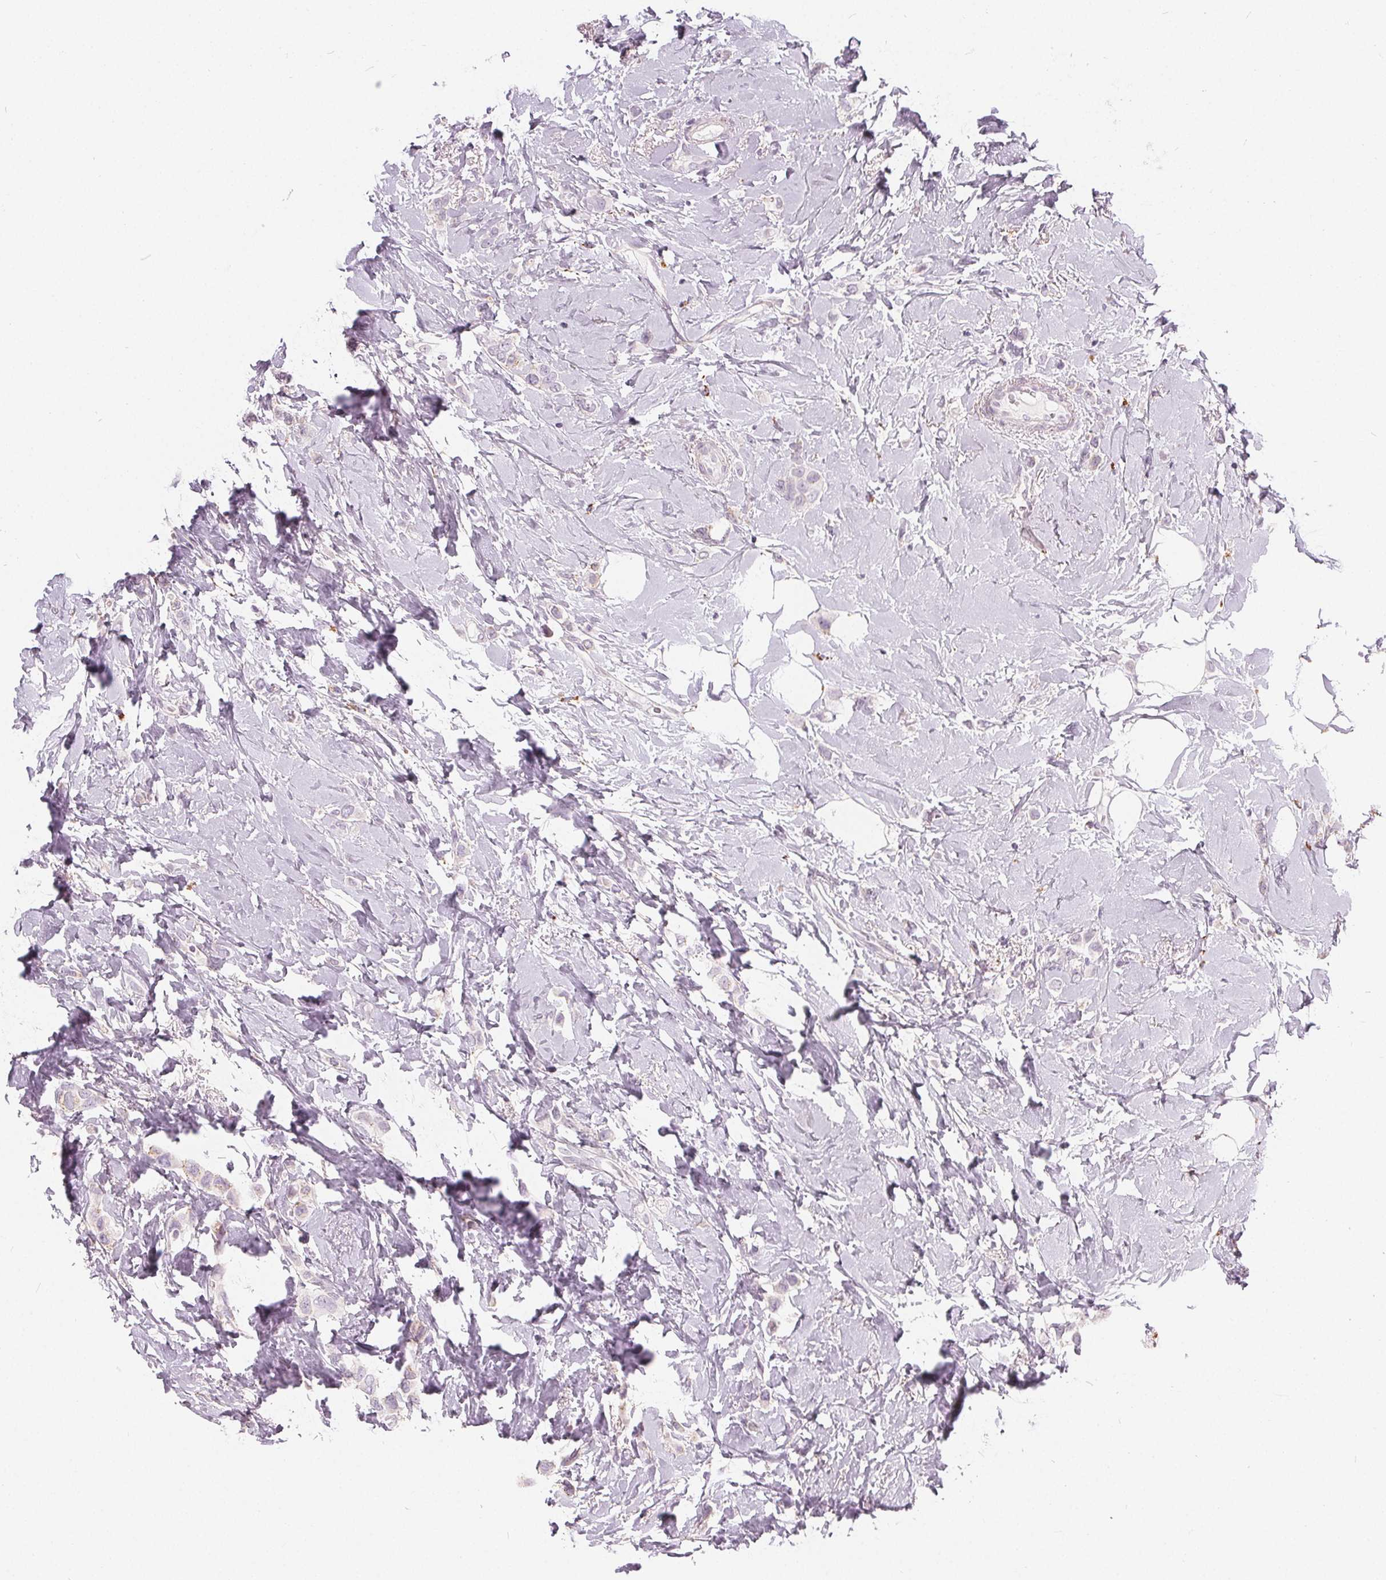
{"staining": {"intensity": "weak", "quantity": "<25%", "location": "cytoplasmic/membranous"}, "tissue": "breast cancer", "cell_type": "Tumor cells", "image_type": "cancer", "snomed": [{"axis": "morphology", "description": "Lobular carcinoma"}, {"axis": "topography", "description": "Breast"}], "caption": "Photomicrograph shows no protein staining in tumor cells of lobular carcinoma (breast) tissue. (DAB IHC visualized using brightfield microscopy, high magnification).", "gene": "HOPX", "patient": {"sex": "female", "age": 66}}